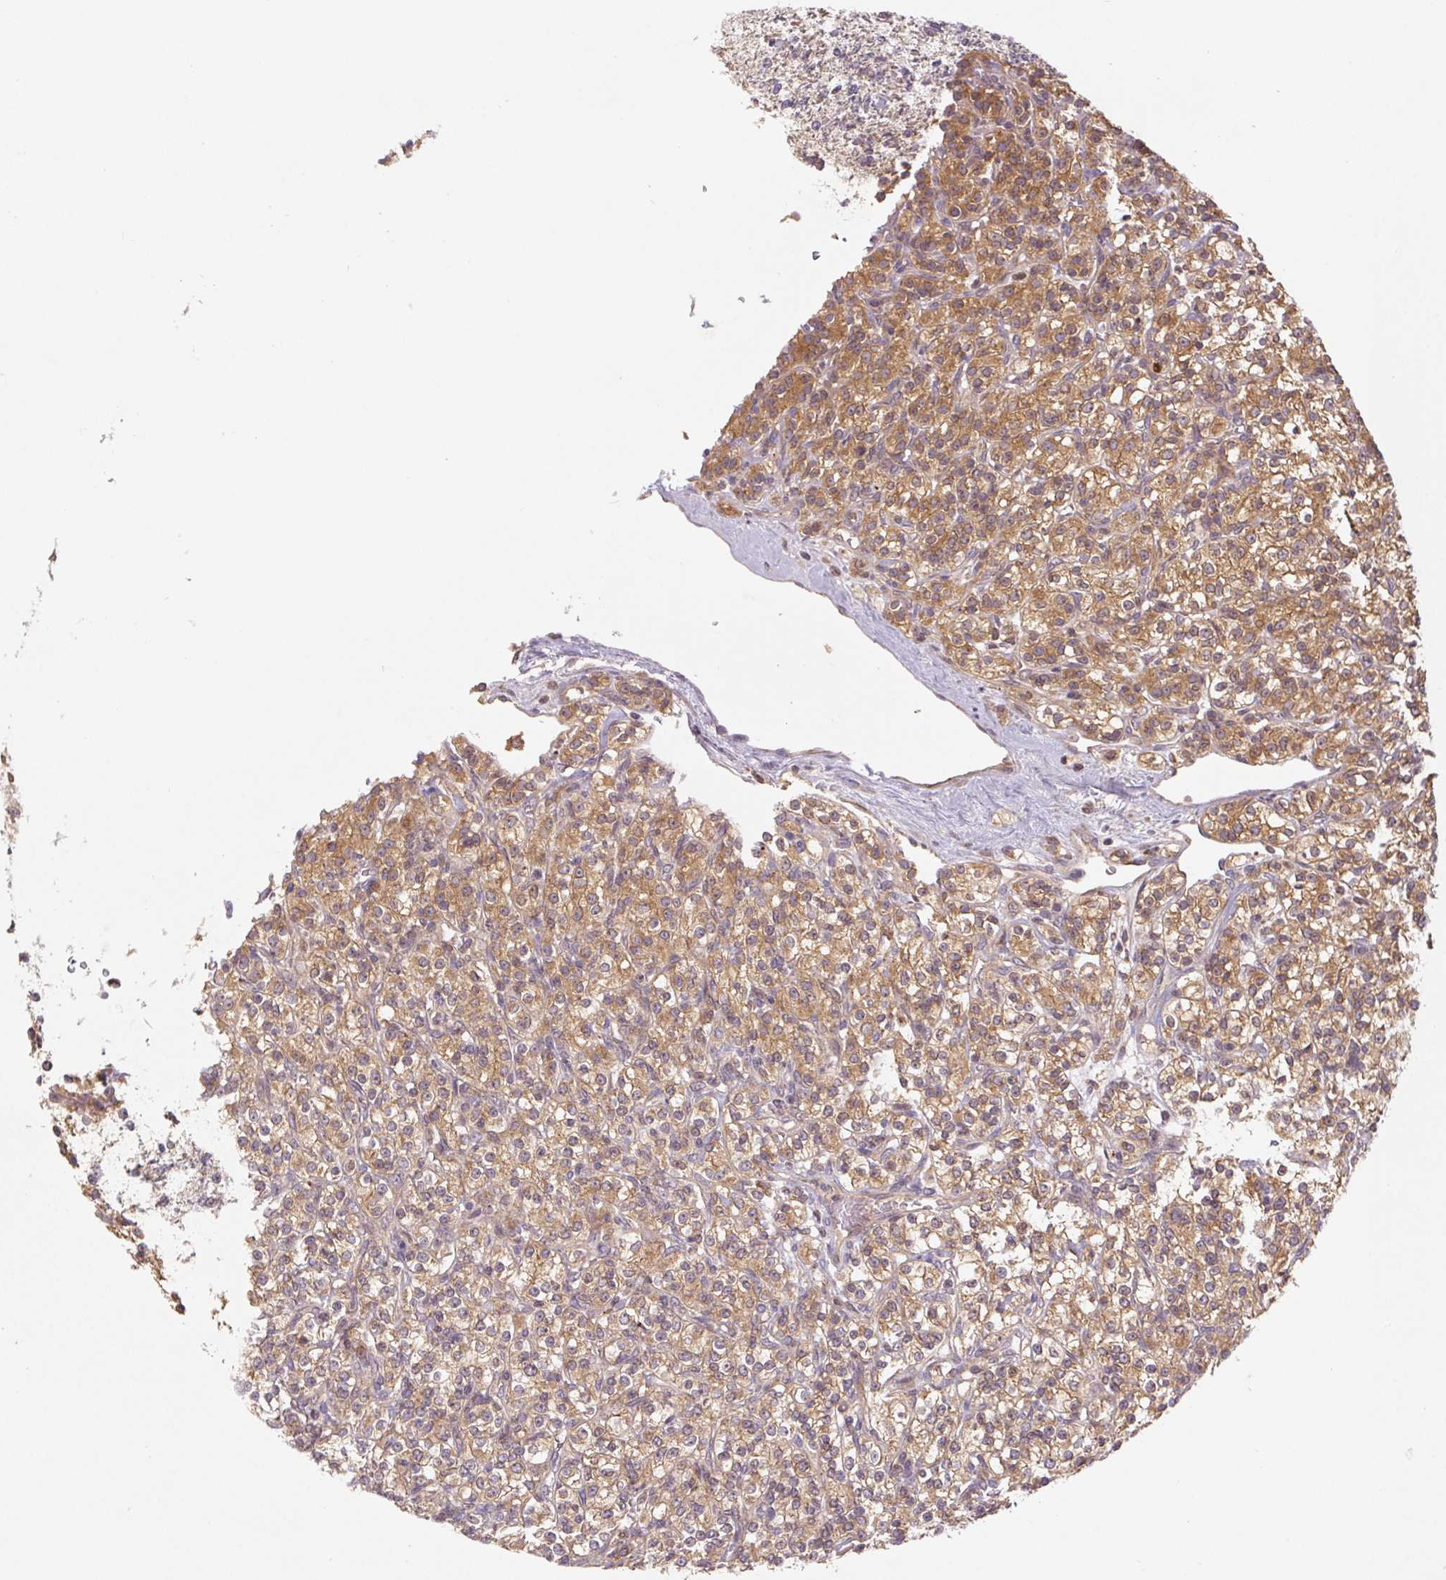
{"staining": {"intensity": "moderate", "quantity": "25%-75%", "location": "cytoplasmic/membranous"}, "tissue": "renal cancer", "cell_type": "Tumor cells", "image_type": "cancer", "snomed": [{"axis": "morphology", "description": "Adenocarcinoma, NOS"}, {"axis": "topography", "description": "Kidney"}], "caption": "An immunohistochemistry photomicrograph of neoplastic tissue is shown. Protein staining in brown labels moderate cytoplasmic/membranous positivity in renal cancer within tumor cells.", "gene": "MTHFD1", "patient": {"sex": "male", "age": 77}}